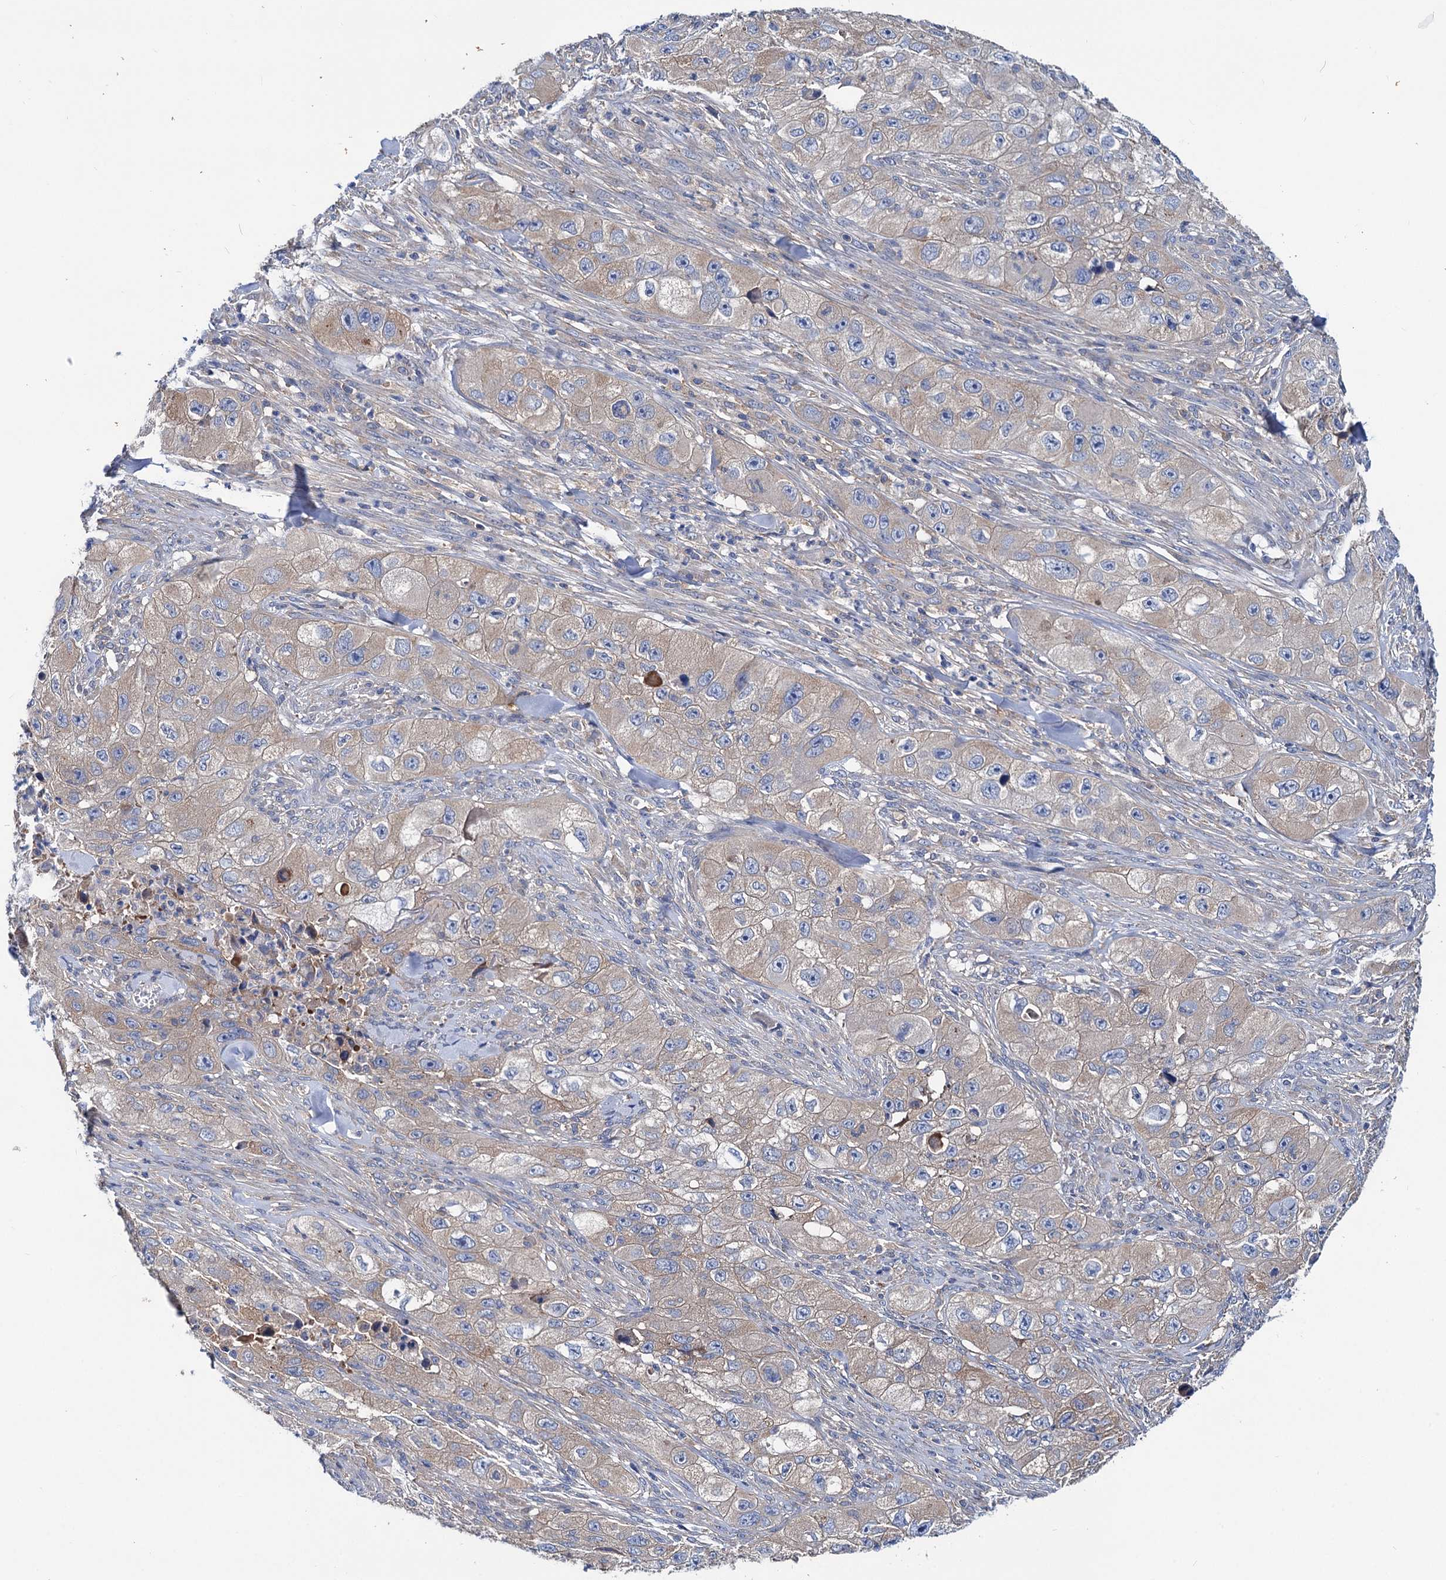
{"staining": {"intensity": "weak", "quantity": "<25%", "location": "cytoplasmic/membranous"}, "tissue": "skin cancer", "cell_type": "Tumor cells", "image_type": "cancer", "snomed": [{"axis": "morphology", "description": "Squamous cell carcinoma, NOS"}, {"axis": "topography", "description": "Skin"}, {"axis": "topography", "description": "Subcutis"}], "caption": "This is an immunohistochemistry image of human skin squamous cell carcinoma. There is no expression in tumor cells.", "gene": "TRIM55", "patient": {"sex": "male", "age": 73}}